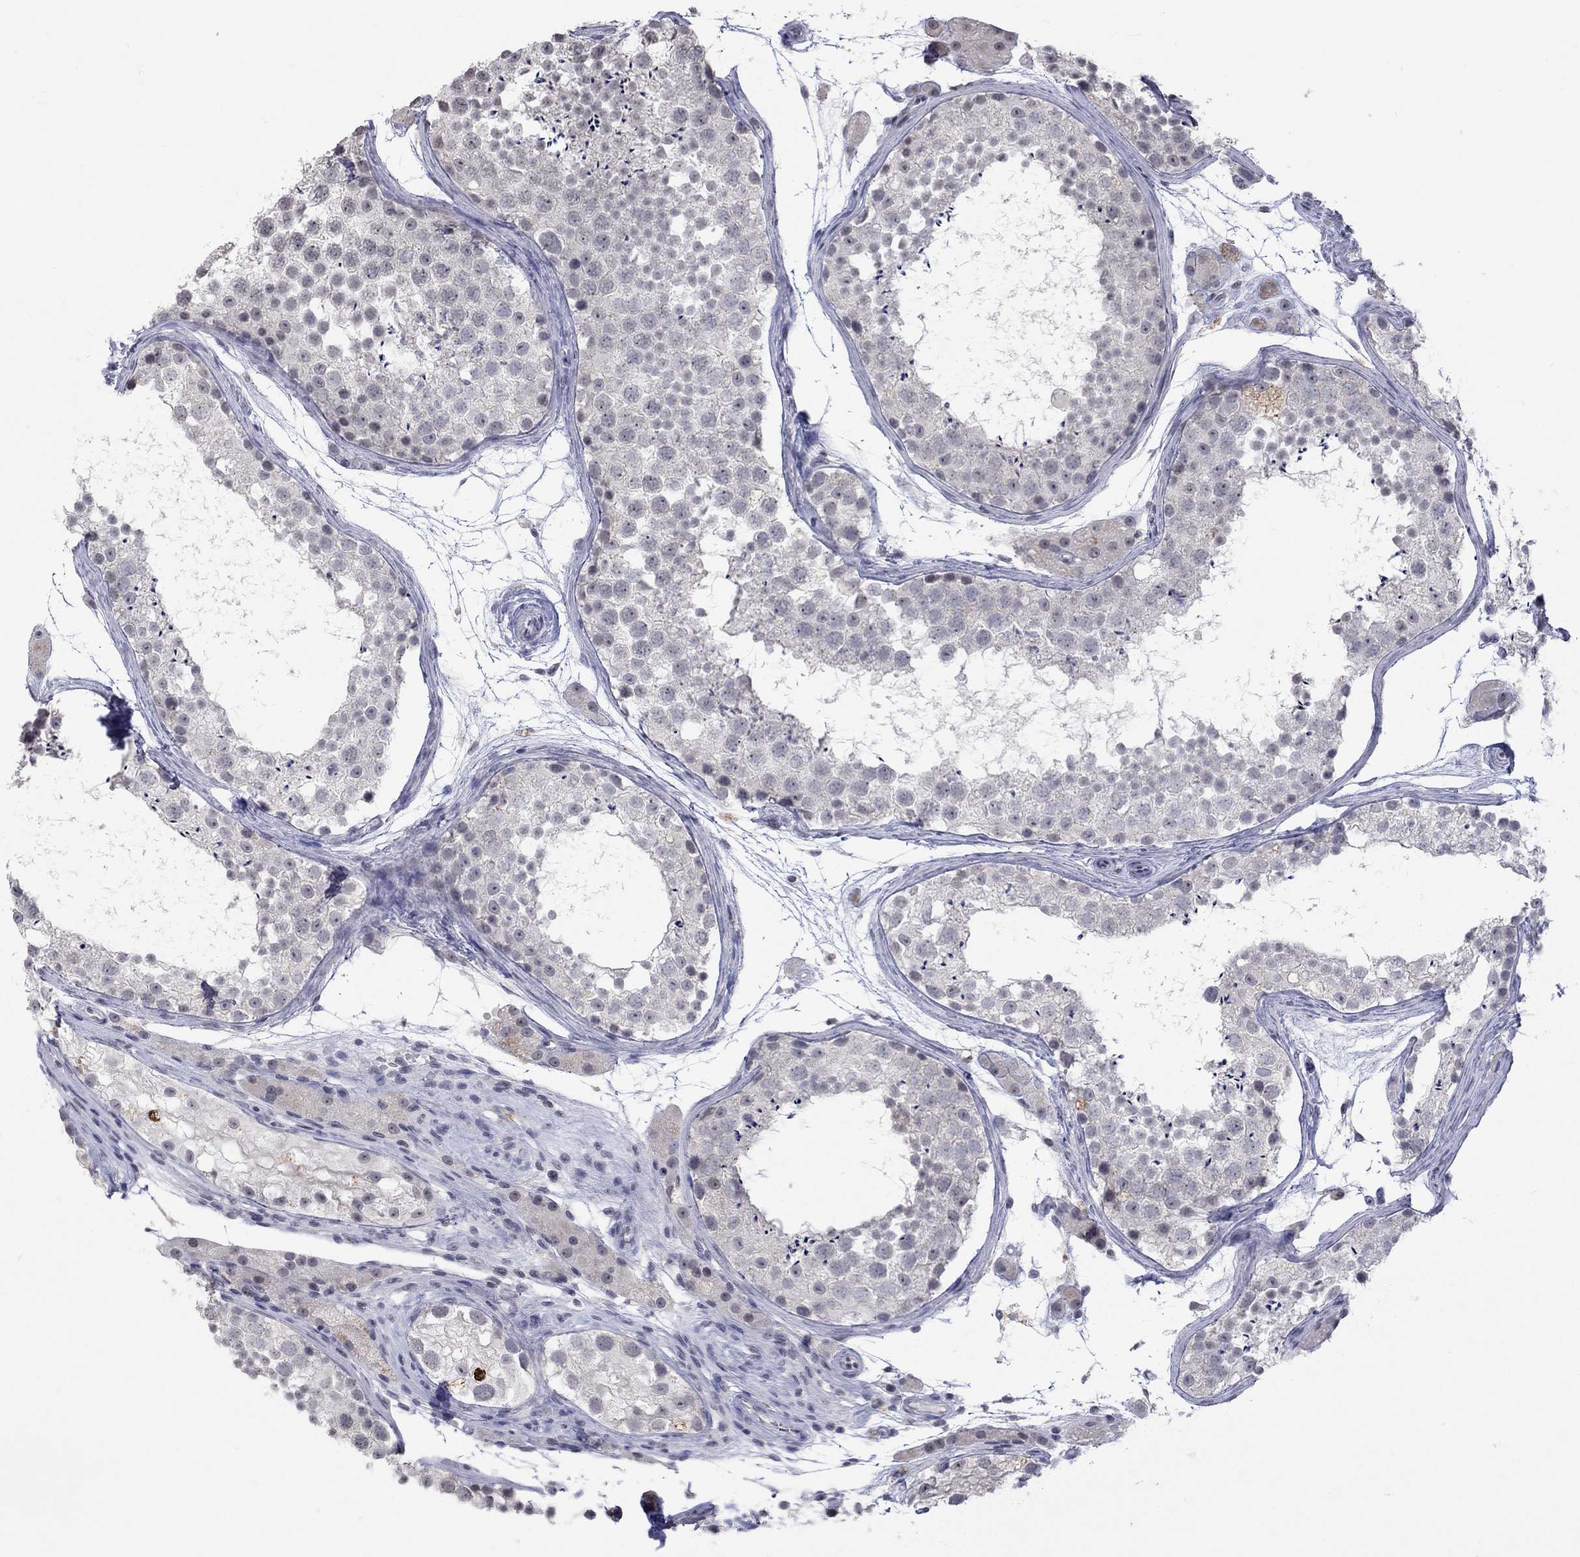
{"staining": {"intensity": "negative", "quantity": "none", "location": "none"}, "tissue": "testis", "cell_type": "Cells in seminiferous ducts", "image_type": "normal", "snomed": [{"axis": "morphology", "description": "Normal tissue, NOS"}, {"axis": "topography", "description": "Testis"}], "caption": "DAB (3,3'-diaminobenzidine) immunohistochemical staining of benign human testis displays no significant staining in cells in seminiferous ducts. (DAB (3,3'-diaminobenzidine) immunohistochemistry visualized using brightfield microscopy, high magnification).", "gene": "TMEM143", "patient": {"sex": "male", "age": 41}}